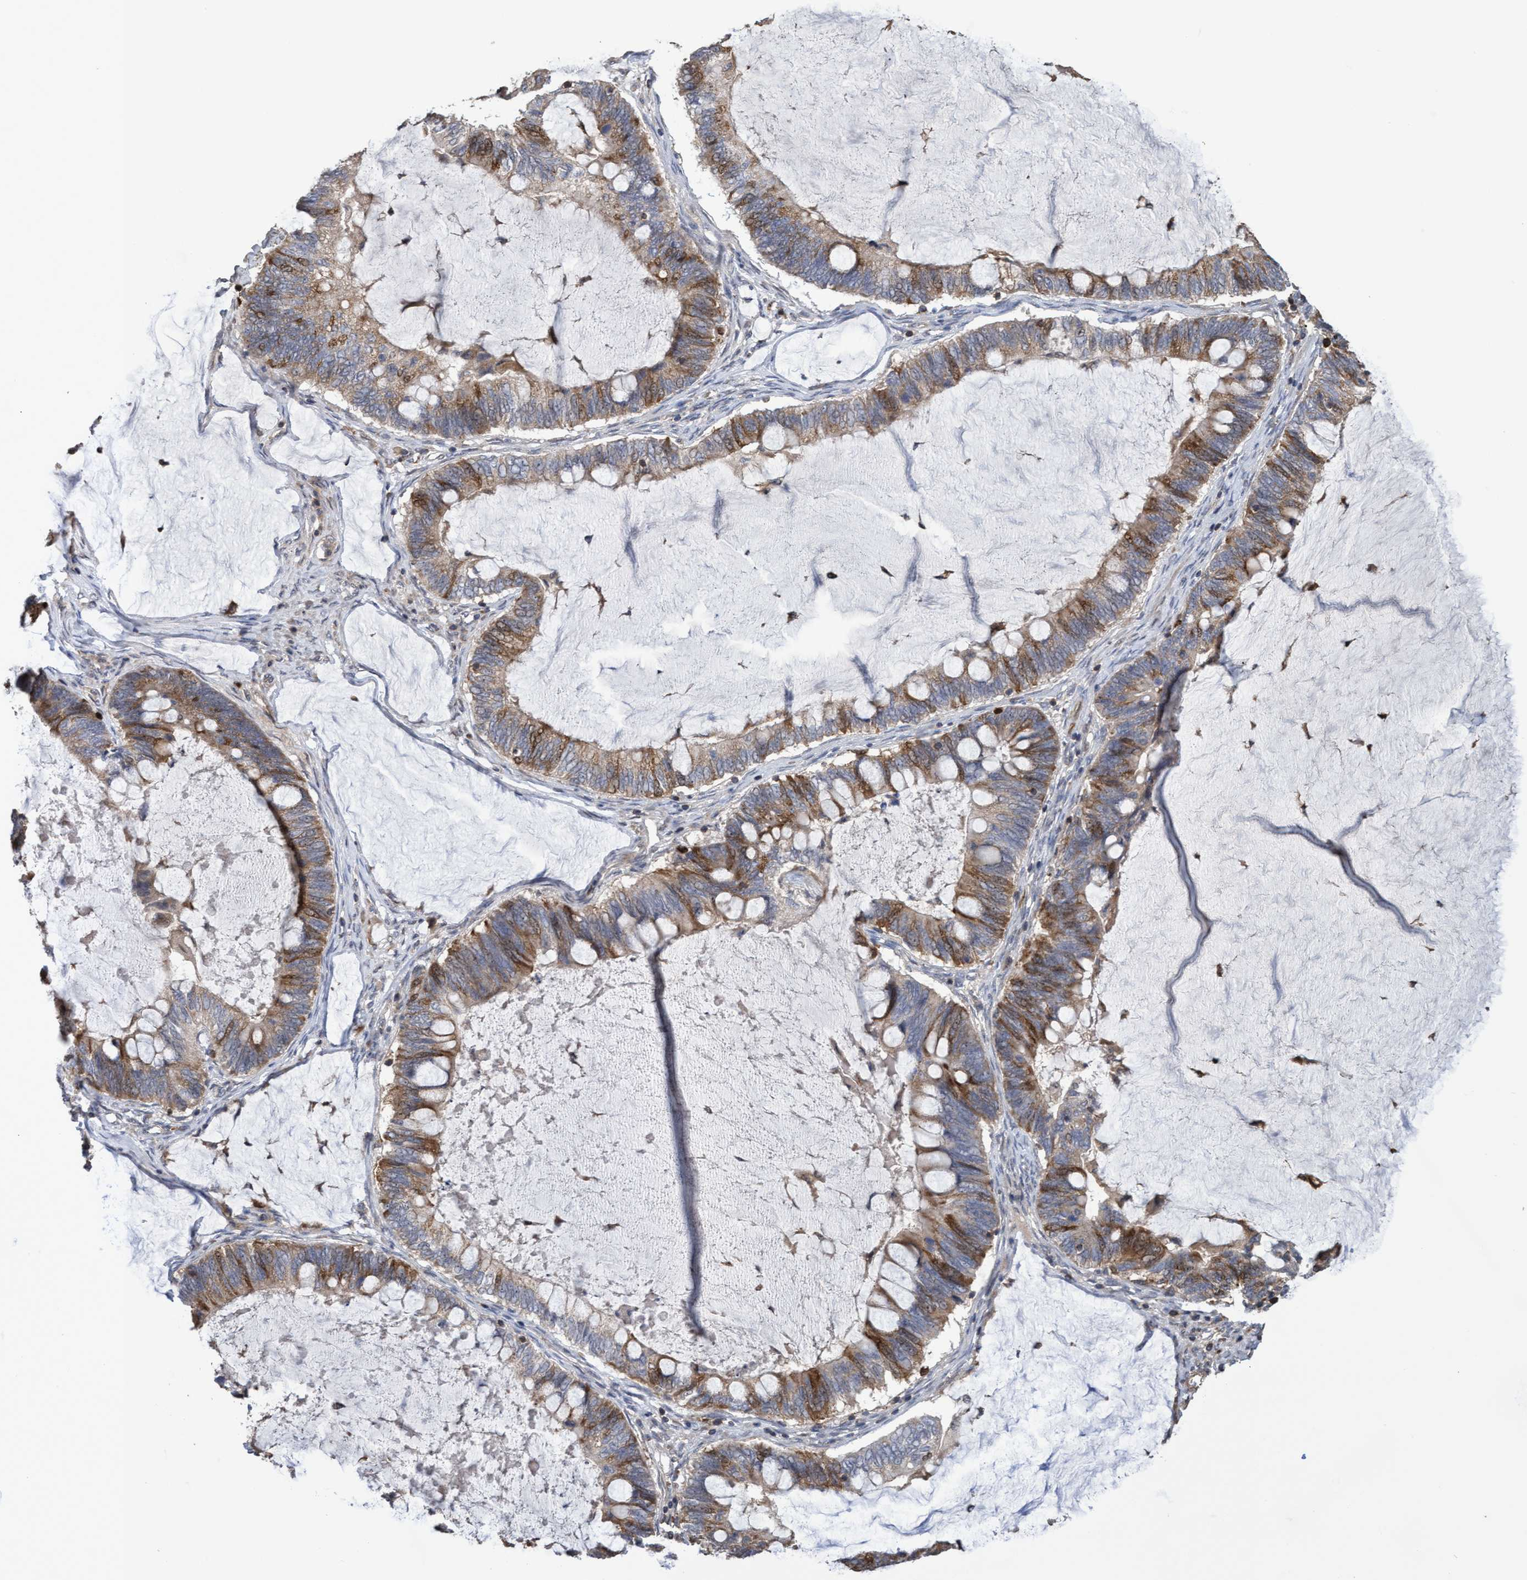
{"staining": {"intensity": "moderate", "quantity": ">75%", "location": "cytoplasmic/membranous,nuclear"}, "tissue": "ovarian cancer", "cell_type": "Tumor cells", "image_type": "cancer", "snomed": [{"axis": "morphology", "description": "Cystadenocarcinoma, mucinous, NOS"}, {"axis": "topography", "description": "Ovary"}], "caption": "Immunohistochemical staining of human ovarian cancer demonstrates moderate cytoplasmic/membranous and nuclear protein positivity in approximately >75% of tumor cells. The staining is performed using DAB brown chromogen to label protein expression. The nuclei are counter-stained blue using hematoxylin.", "gene": "SLBP", "patient": {"sex": "female", "age": 61}}